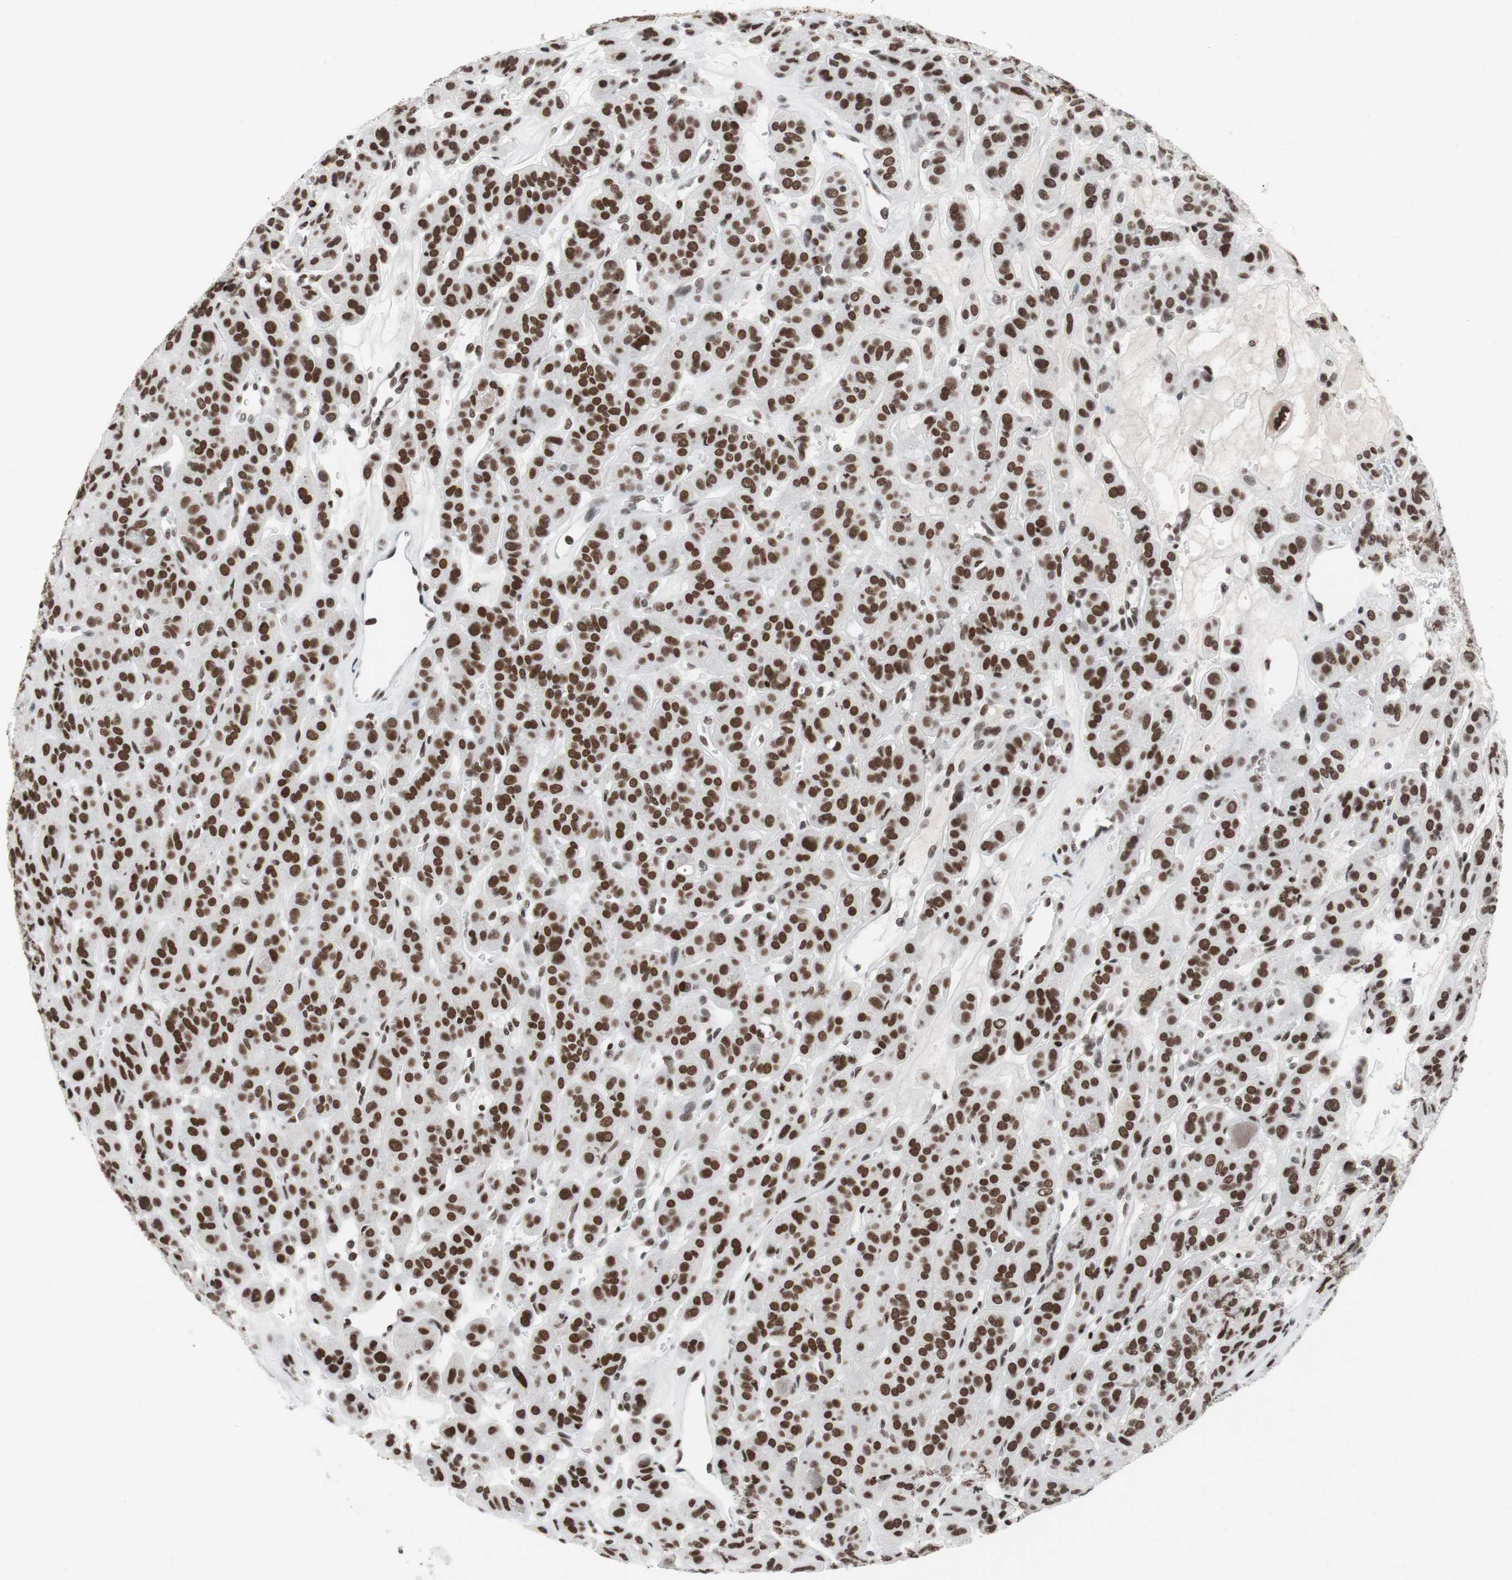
{"staining": {"intensity": "strong", "quantity": ">75%", "location": "nuclear"}, "tissue": "thyroid cancer", "cell_type": "Tumor cells", "image_type": "cancer", "snomed": [{"axis": "morphology", "description": "Follicular adenoma carcinoma, NOS"}, {"axis": "topography", "description": "Thyroid gland"}], "caption": "Follicular adenoma carcinoma (thyroid) was stained to show a protein in brown. There is high levels of strong nuclear staining in approximately >75% of tumor cells. Ihc stains the protein of interest in brown and the nuclei are stained blue.", "gene": "ARID1A", "patient": {"sex": "female", "age": 71}}